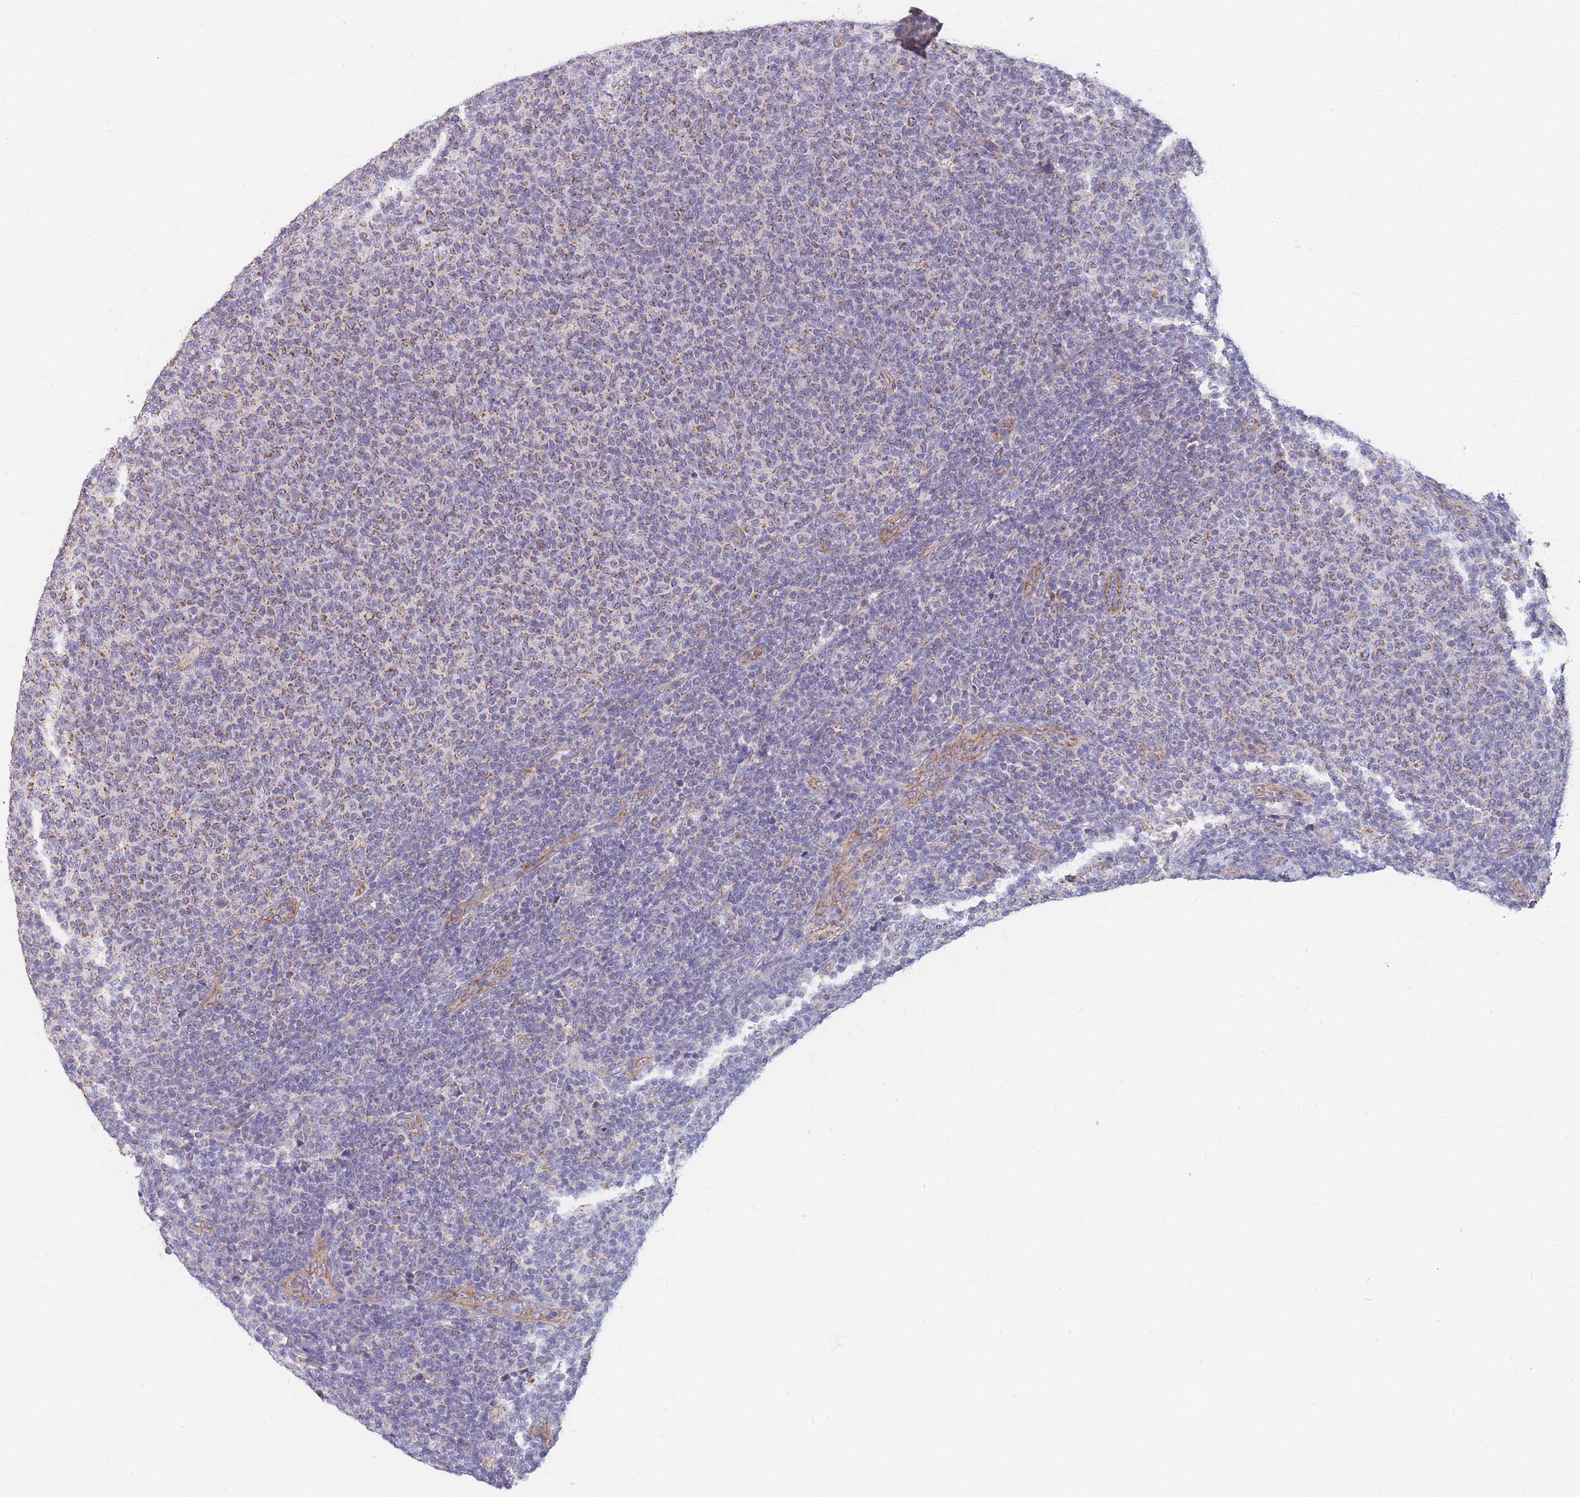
{"staining": {"intensity": "moderate", "quantity": "25%-75%", "location": "cytoplasmic/membranous"}, "tissue": "lymphoma", "cell_type": "Tumor cells", "image_type": "cancer", "snomed": [{"axis": "morphology", "description": "Malignant lymphoma, non-Hodgkin's type, Low grade"}, {"axis": "topography", "description": "Lymph node"}], "caption": "This is an image of immunohistochemistry staining of low-grade malignant lymphoma, non-Hodgkin's type, which shows moderate positivity in the cytoplasmic/membranous of tumor cells.", "gene": "MRPS9", "patient": {"sex": "male", "age": 66}}